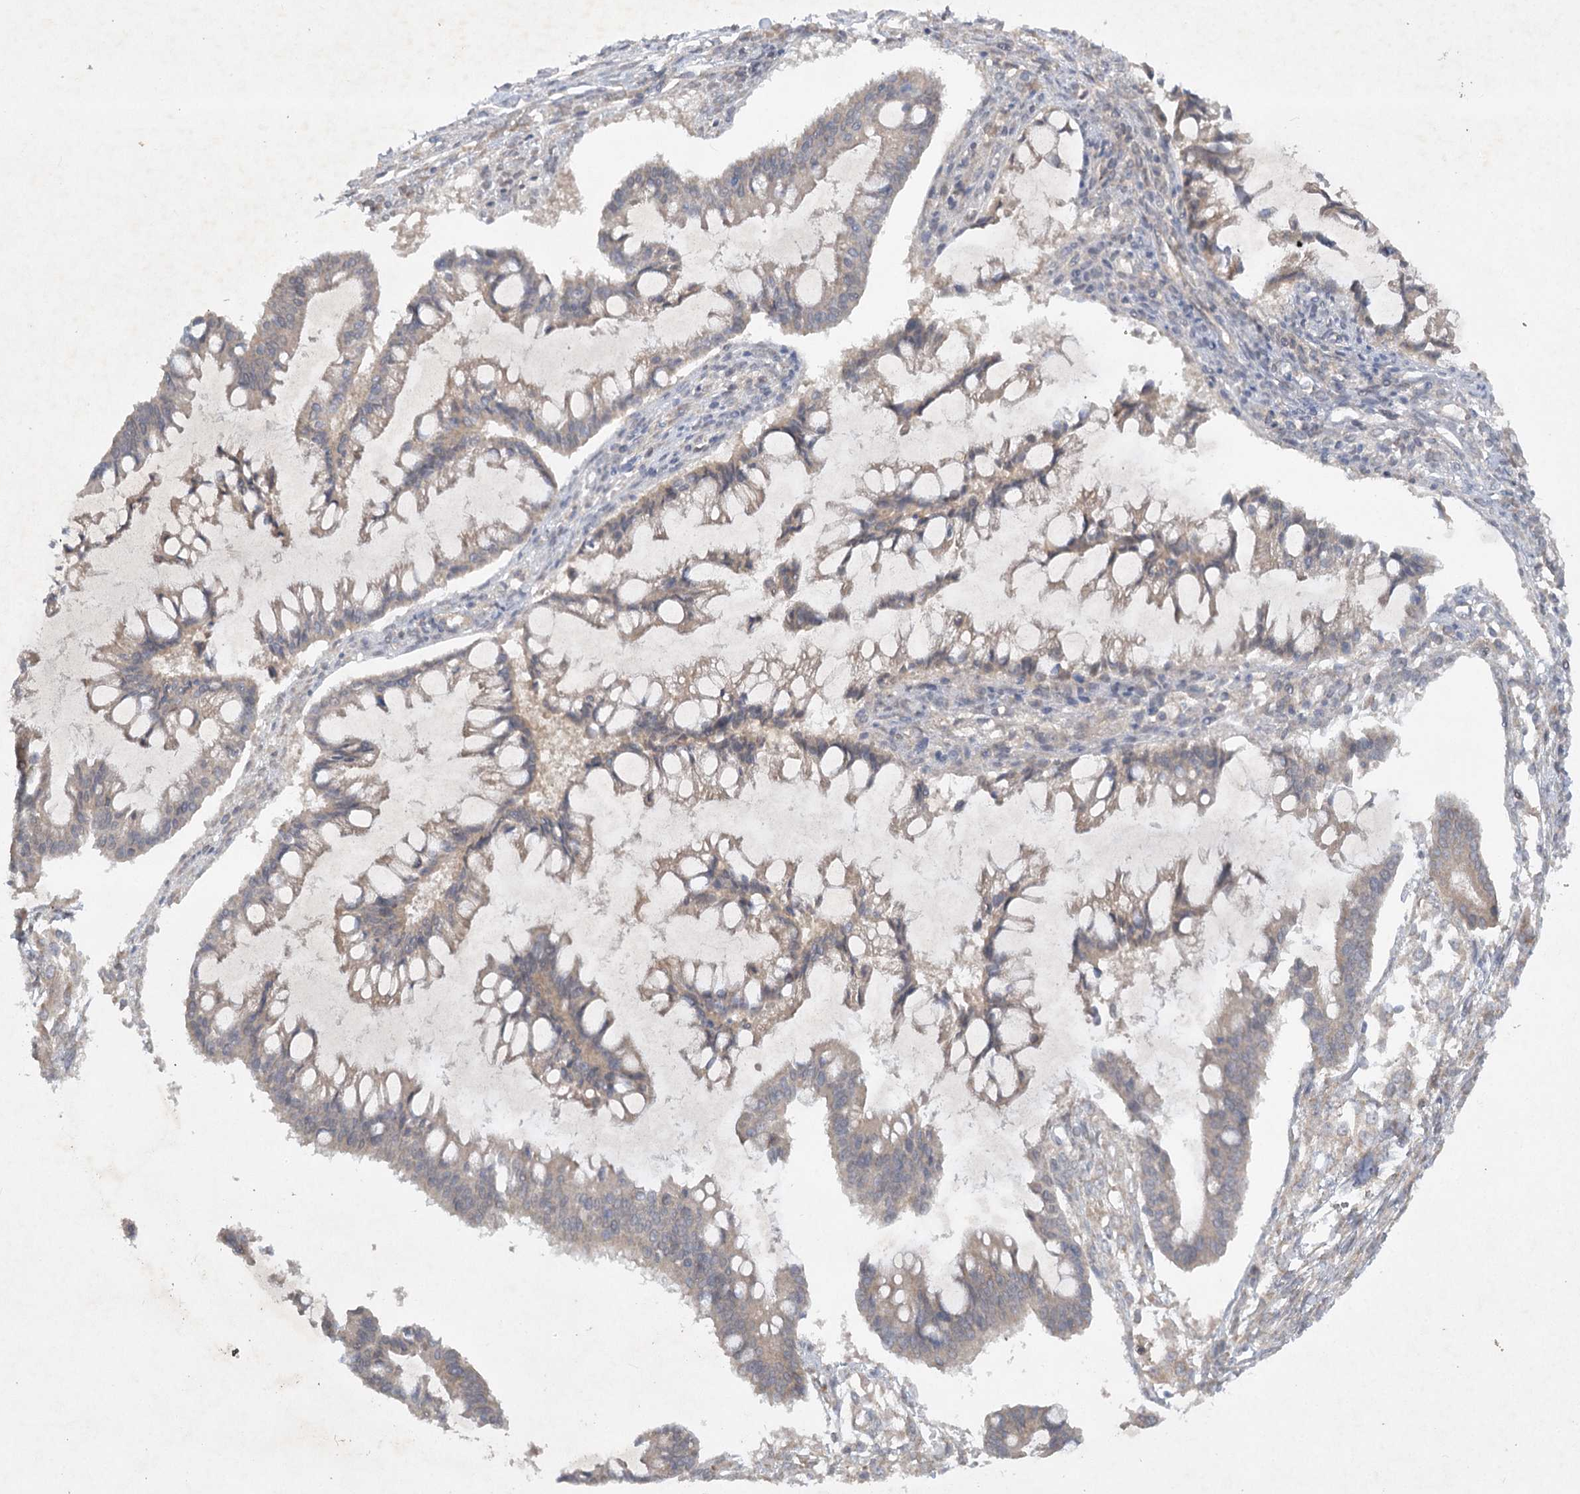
{"staining": {"intensity": "weak", "quantity": ">75%", "location": "cytoplasmic/membranous"}, "tissue": "ovarian cancer", "cell_type": "Tumor cells", "image_type": "cancer", "snomed": [{"axis": "morphology", "description": "Cystadenocarcinoma, mucinous, NOS"}, {"axis": "topography", "description": "Ovary"}], "caption": "A photomicrograph showing weak cytoplasmic/membranous expression in approximately >75% of tumor cells in ovarian mucinous cystadenocarcinoma, as visualized by brown immunohistochemical staining.", "gene": "TRAF3IP1", "patient": {"sex": "female", "age": 73}}